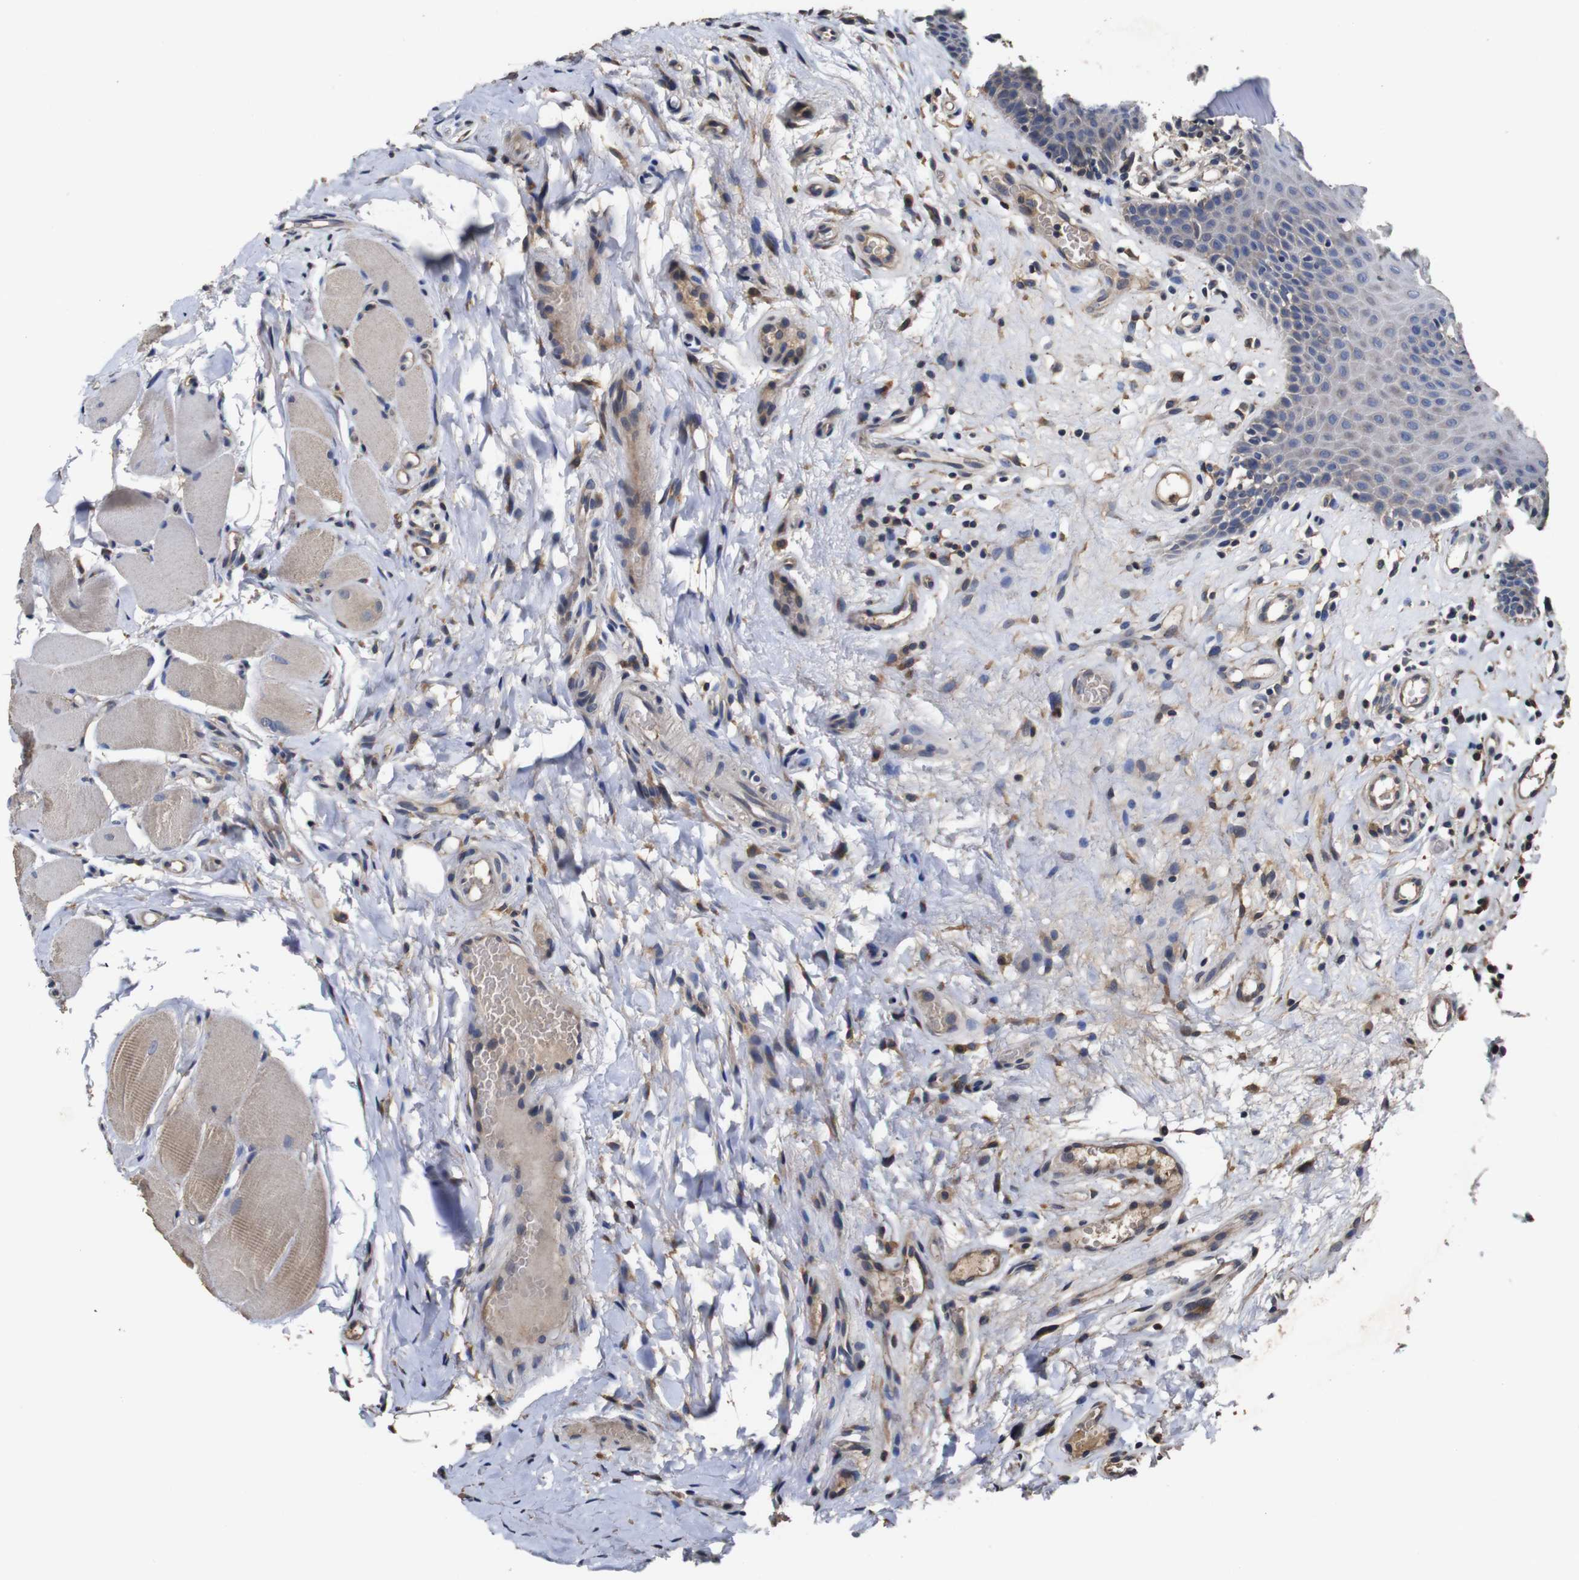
{"staining": {"intensity": "weak", "quantity": "25%-75%", "location": "cytoplasmic/membranous"}, "tissue": "oral mucosa", "cell_type": "Squamous epithelial cells", "image_type": "normal", "snomed": [{"axis": "morphology", "description": "Normal tissue, NOS"}, {"axis": "topography", "description": "Skeletal muscle"}, {"axis": "topography", "description": "Oral tissue"}], "caption": "DAB immunohistochemical staining of unremarkable human oral mucosa demonstrates weak cytoplasmic/membranous protein staining in about 25%-75% of squamous epithelial cells.", "gene": "ARHGAP24", "patient": {"sex": "male", "age": 58}}